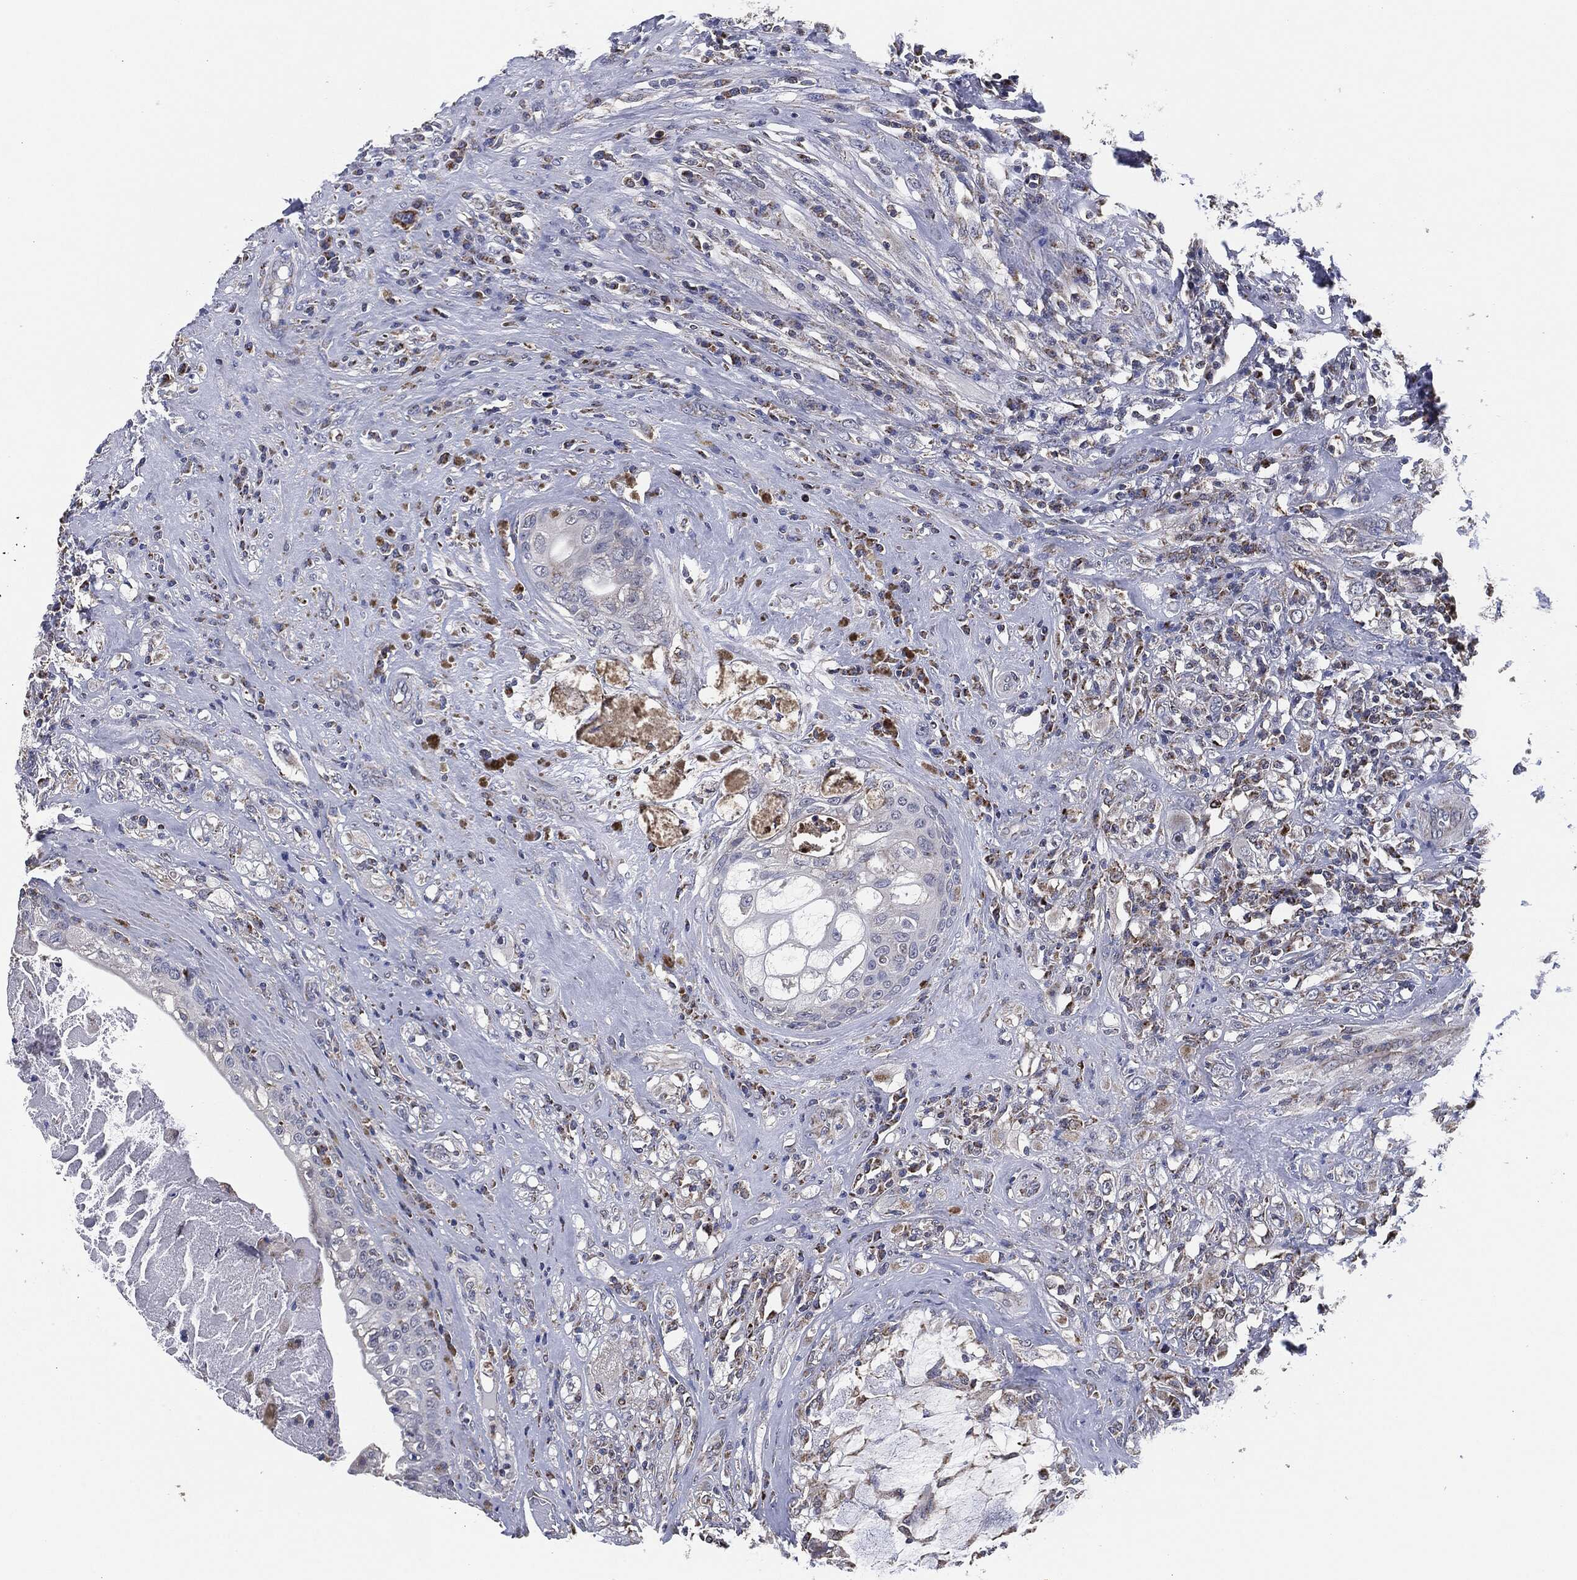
{"staining": {"intensity": "negative", "quantity": "none", "location": "none"}, "tissue": "testis cancer", "cell_type": "Tumor cells", "image_type": "cancer", "snomed": [{"axis": "morphology", "description": "Necrosis, NOS"}, {"axis": "morphology", "description": "Carcinoma, Embryonal, NOS"}, {"axis": "topography", "description": "Testis"}], "caption": "Human testis cancer stained for a protein using immunohistochemistry (IHC) demonstrates no staining in tumor cells.", "gene": "NDUFV2", "patient": {"sex": "male", "age": 19}}